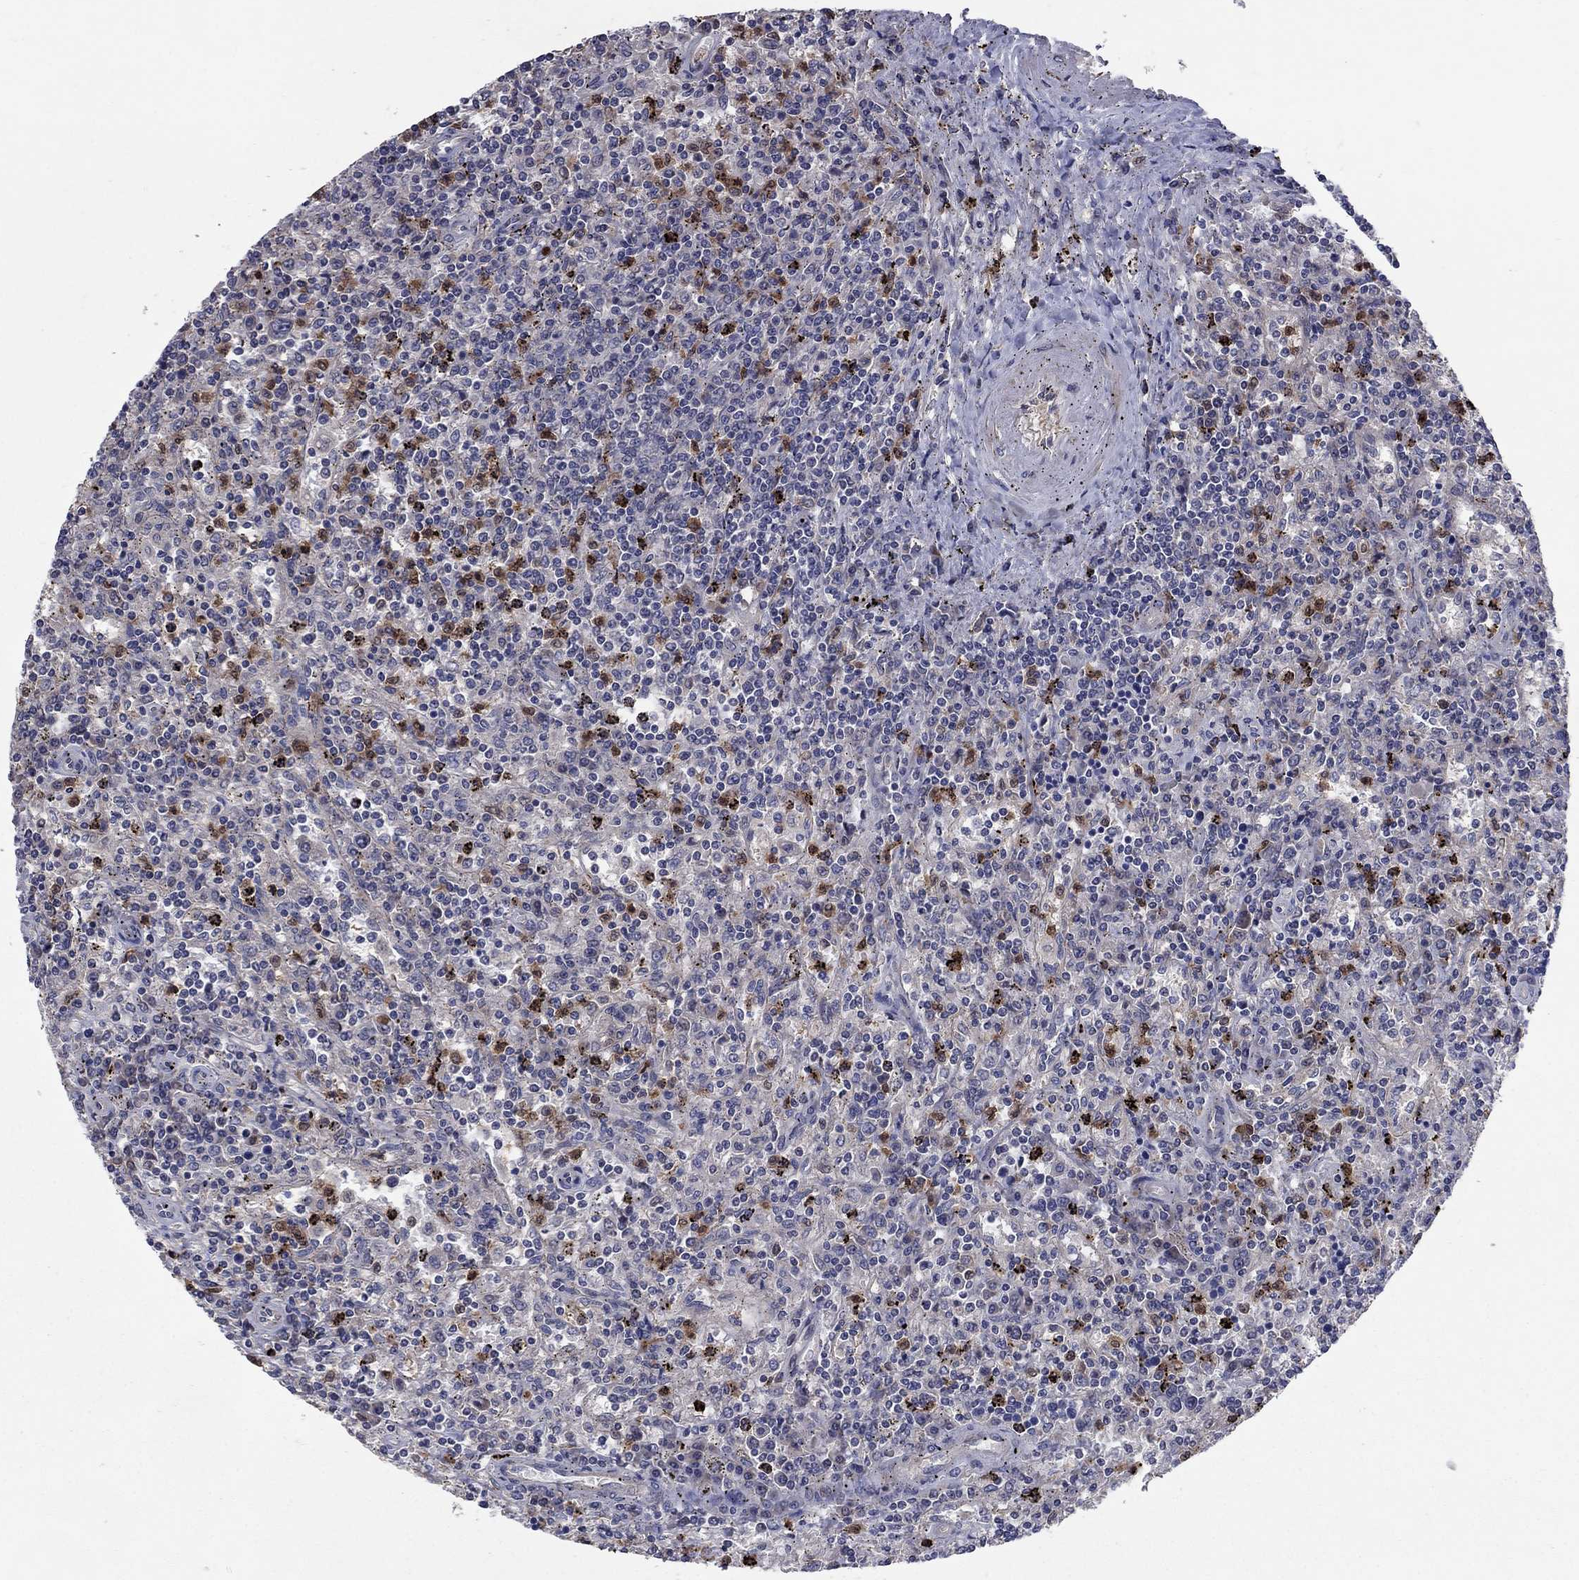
{"staining": {"intensity": "negative", "quantity": "none", "location": "none"}, "tissue": "lymphoma", "cell_type": "Tumor cells", "image_type": "cancer", "snomed": [{"axis": "morphology", "description": "Malignant lymphoma, non-Hodgkin's type, Low grade"}, {"axis": "topography", "description": "Spleen"}], "caption": "This is an immunohistochemistry (IHC) photomicrograph of human lymphoma. There is no staining in tumor cells.", "gene": "MSRB1", "patient": {"sex": "male", "age": 62}}